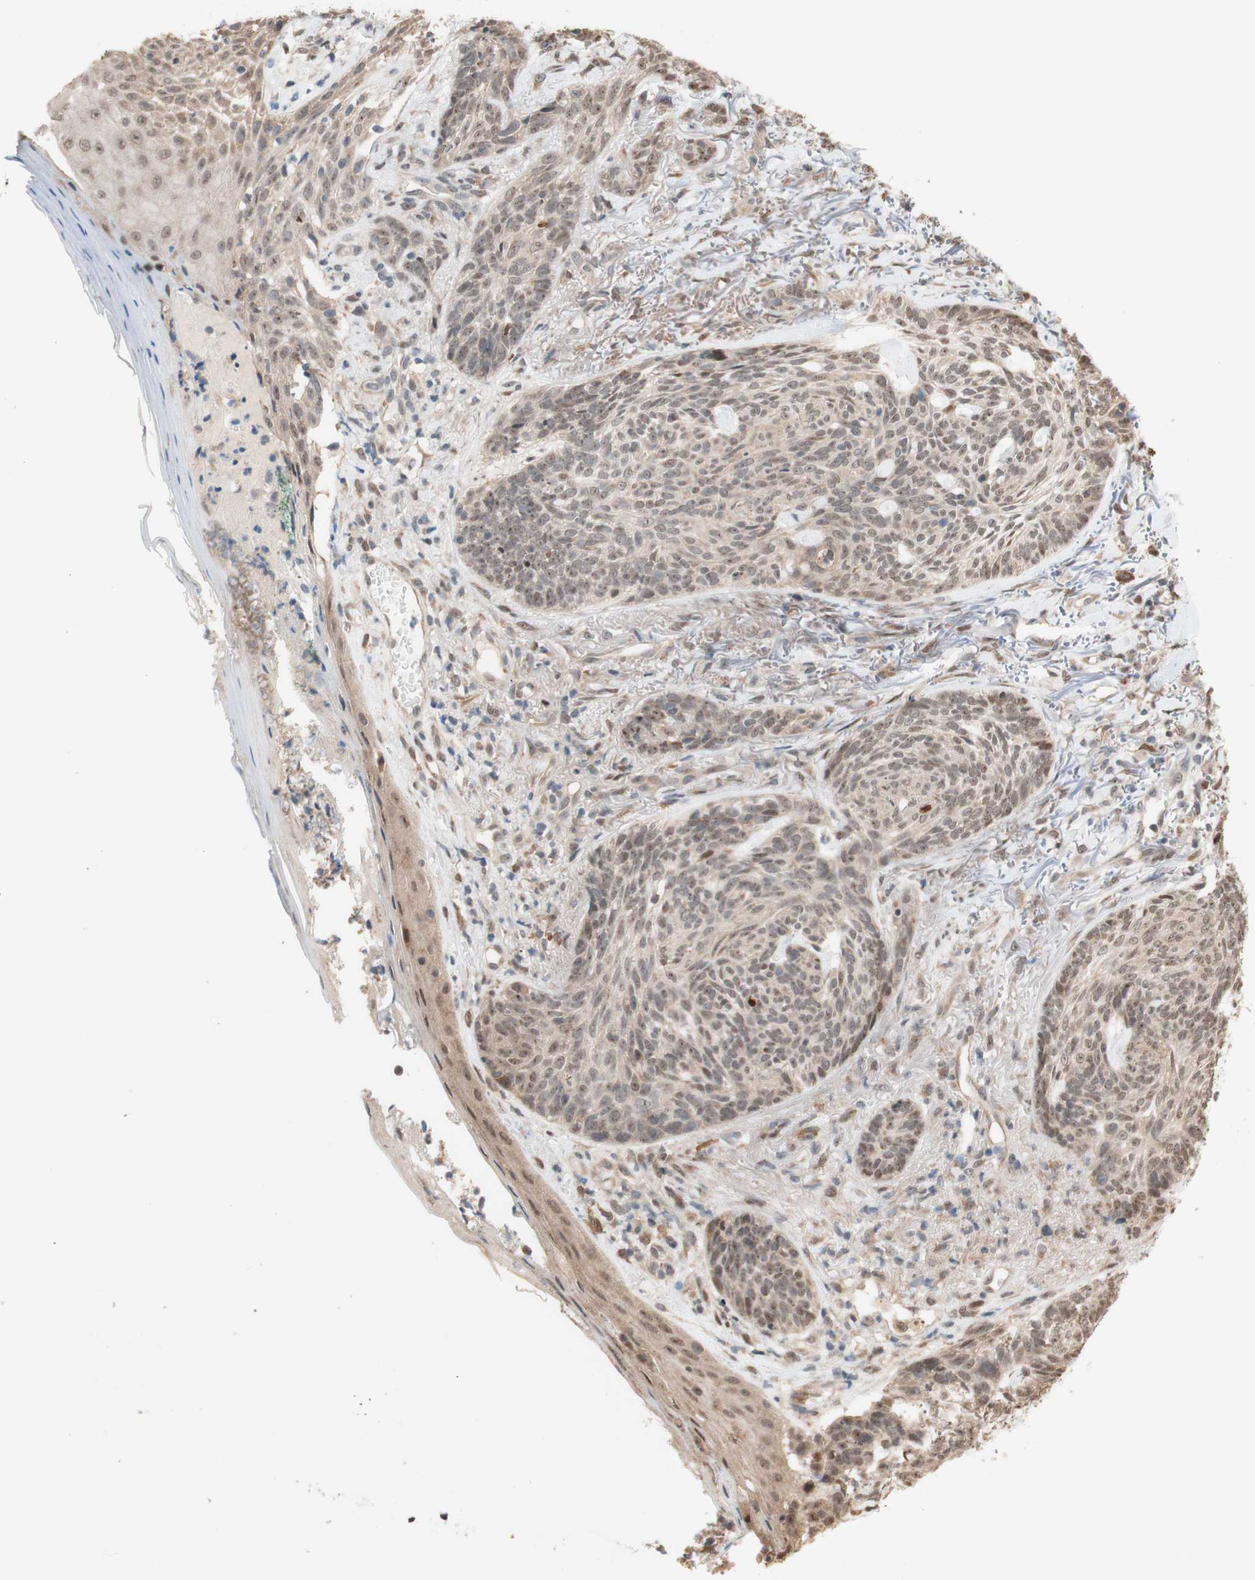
{"staining": {"intensity": "negative", "quantity": "none", "location": "none"}, "tissue": "skin cancer", "cell_type": "Tumor cells", "image_type": "cancer", "snomed": [{"axis": "morphology", "description": "Basal cell carcinoma"}, {"axis": "topography", "description": "Skin"}], "caption": "IHC histopathology image of neoplastic tissue: basal cell carcinoma (skin) stained with DAB (3,3'-diaminobenzidine) exhibits no significant protein positivity in tumor cells.", "gene": "CCNC", "patient": {"sex": "male", "age": 43}}